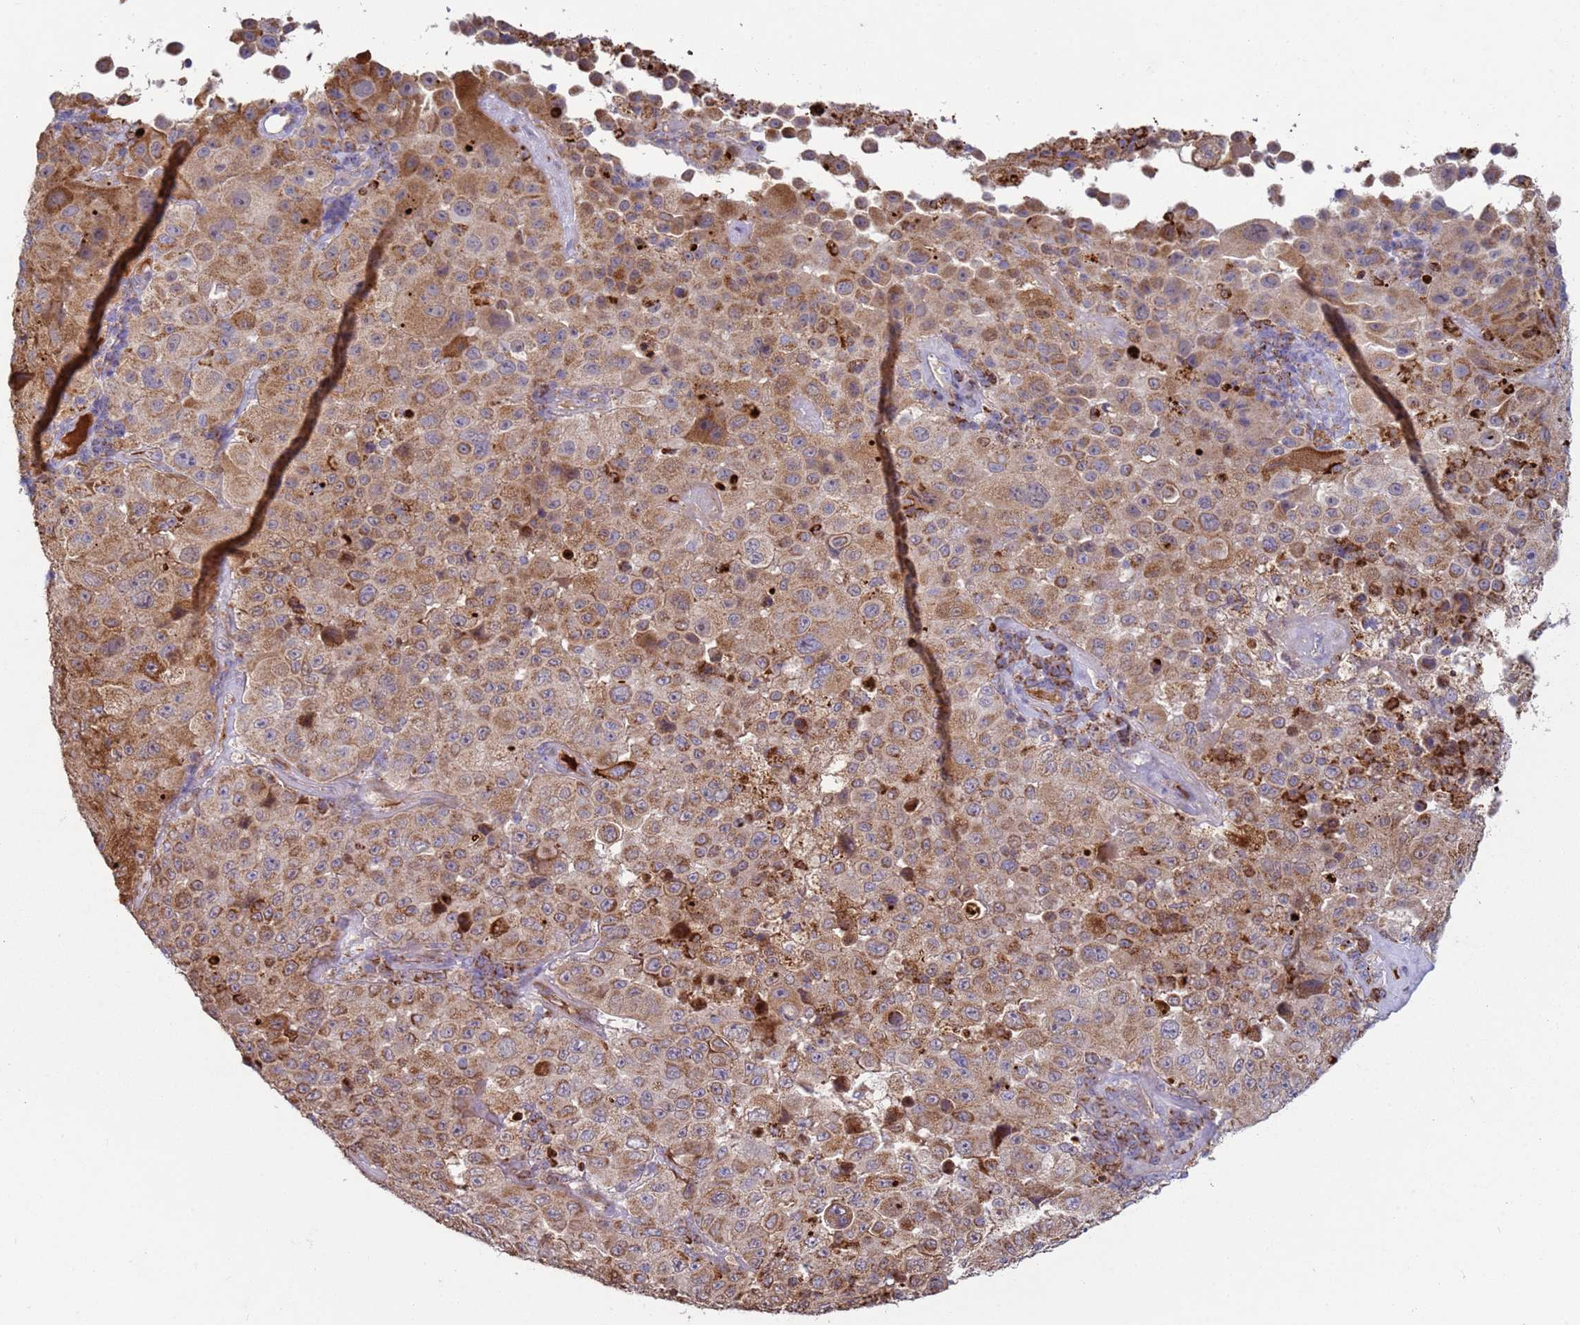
{"staining": {"intensity": "moderate", "quantity": ">75%", "location": "cytoplasmic/membranous"}, "tissue": "melanoma", "cell_type": "Tumor cells", "image_type": "cancer", "snomed": [{"axis": "morphology", "description": "Malignant melanoma, Metastatic site"}, {"axis": "topography", "description": "Lymph node"}], "caption": "The micrograph shows staining of melanoma, revealing moderate cytoplasmic/membranous protein staining (brown color) within tumor cells. (Brightfield microscopy of DAB IHC at high magnification).", "gene": "FBXO33", "patient": {"sex": "male", "age": 62}}